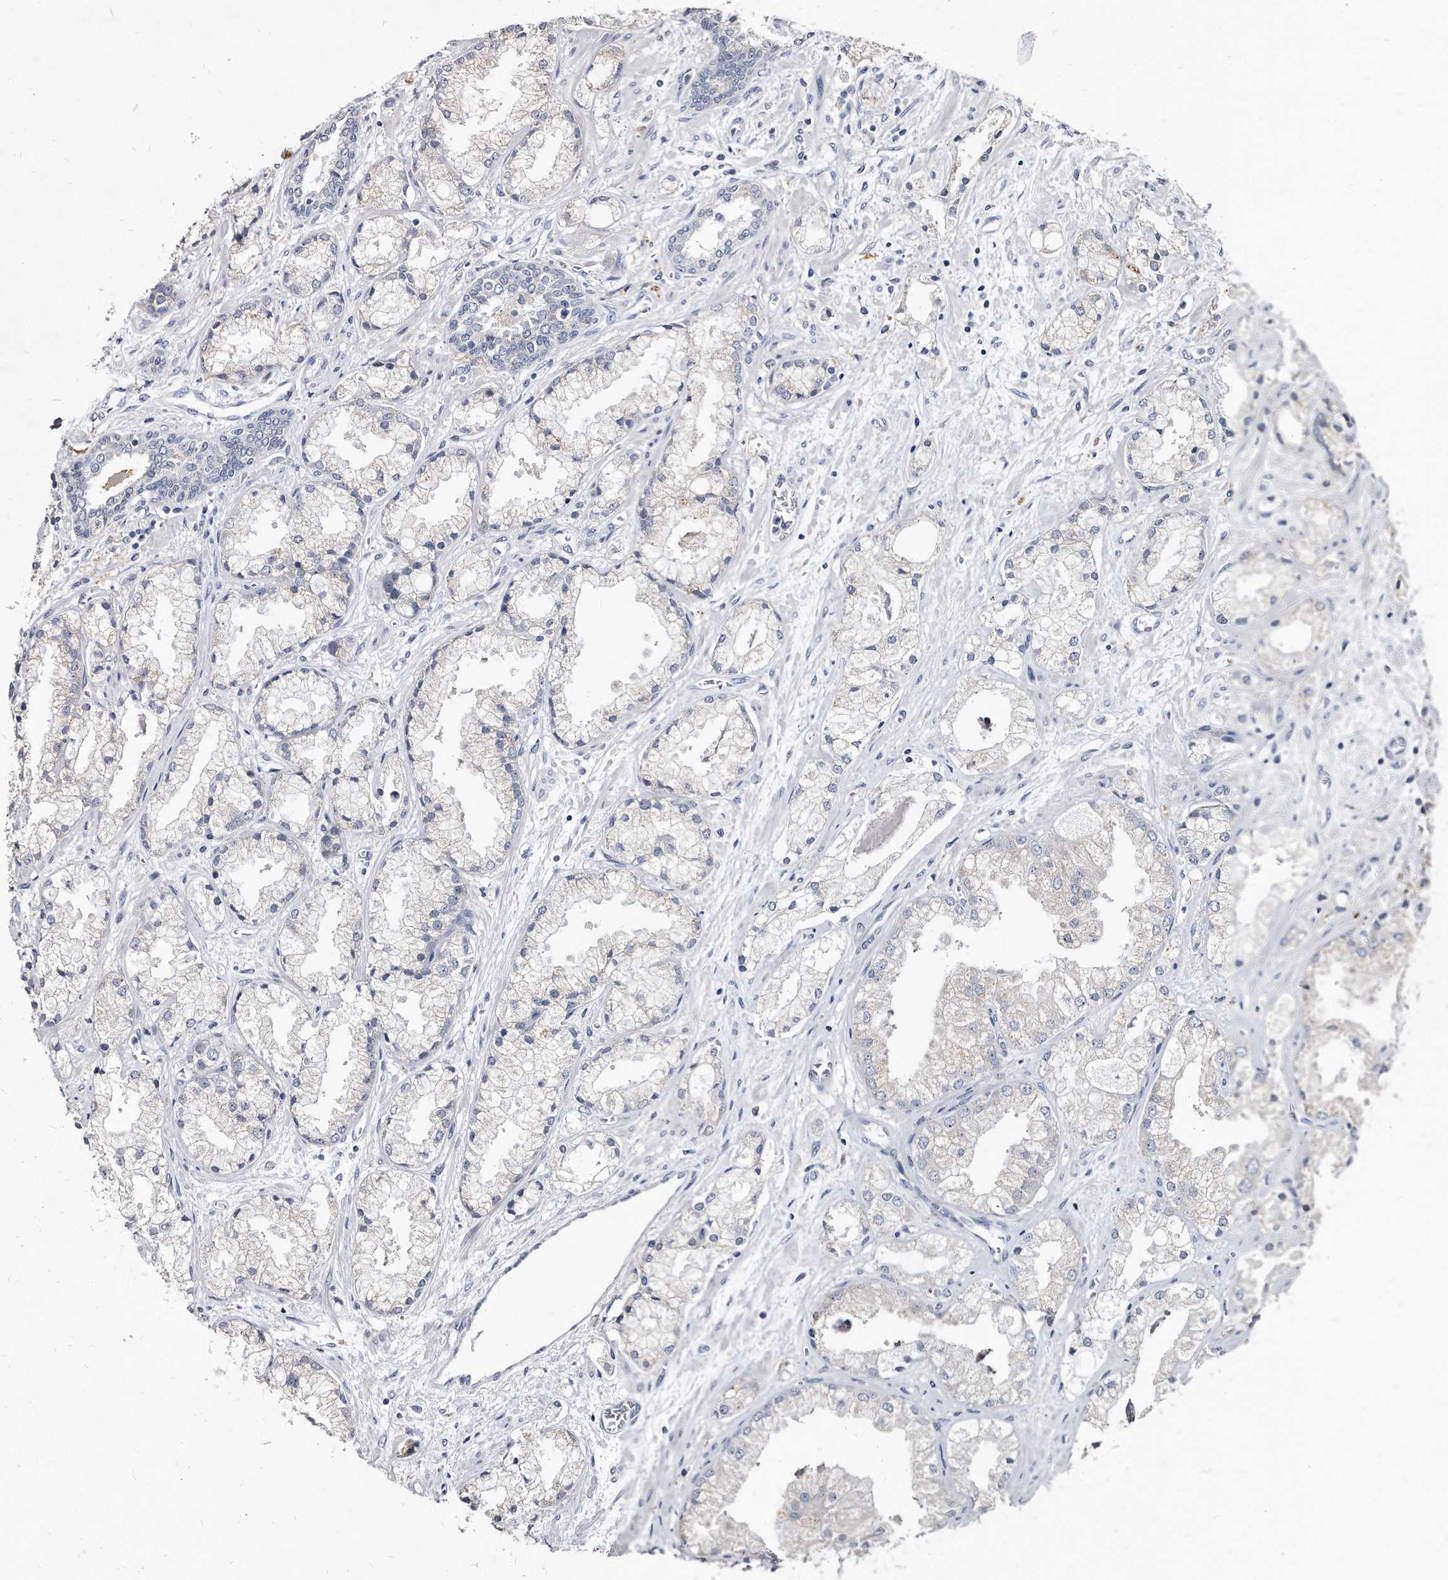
{"staining": {"intensity": "negative", "quantity": "none", "location": "none"}, "tissue": "prostate cancer", "cell_type": "Tumor cells", "image_type": "cancer", "snomed": [{"axis": "morphology", "description": "Adenocarcinoma, High grade"}, {"axis": "topography", "description": "Prostate"}], "caption": "Protein analysis of high-grade adenocarcinoma (prostate) displays no significant expression in tumor cells.", "gene": "KLHDC3", "patient": {"sex": "male", "age": 50}}